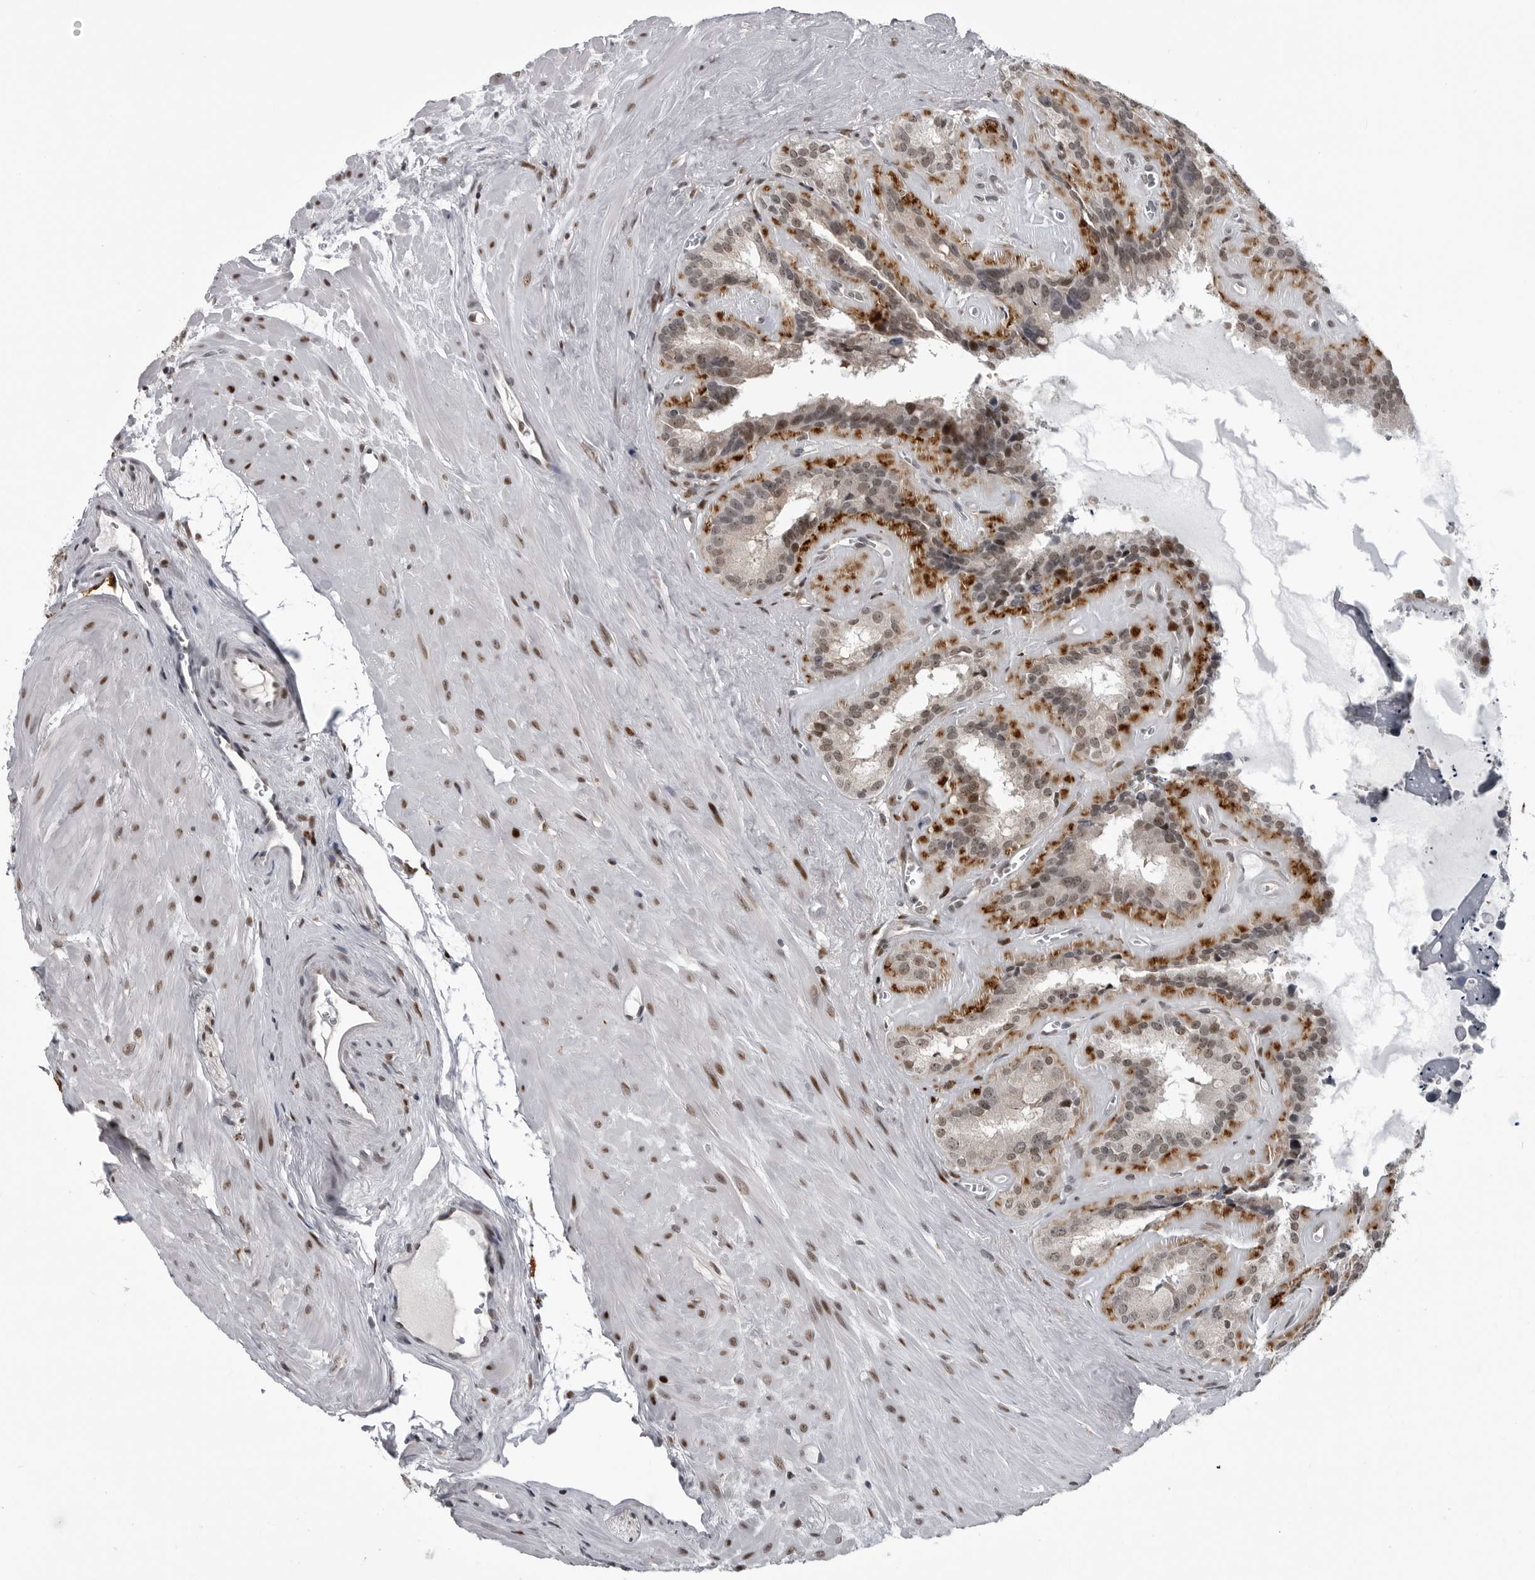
{"staining": {"intensity": "moderate", "quantity": ">75%", "location": "nuclear"}, "tissue": "seminal vesicle", "cell_type": "Glandular cells", "image_type": "normal", "snomed": [{"axis": "morphology", "description": "Normal tissue, NOS"}, {"axis": "topography", "description": "Prostate"}, {"axis": "topography", "description": "Seminal veicle"}], "caption": "Glandular cells exhibit moderate nuclear expression in about >75% of cells in benign seminal vesicle. The staining is performed using DAB brown chromogen to label protein expression. The nuclei are counter-stained blue using hematoxylin.", "gene": "C8orf58", "patient": {"sex": "male", "age": 59}}